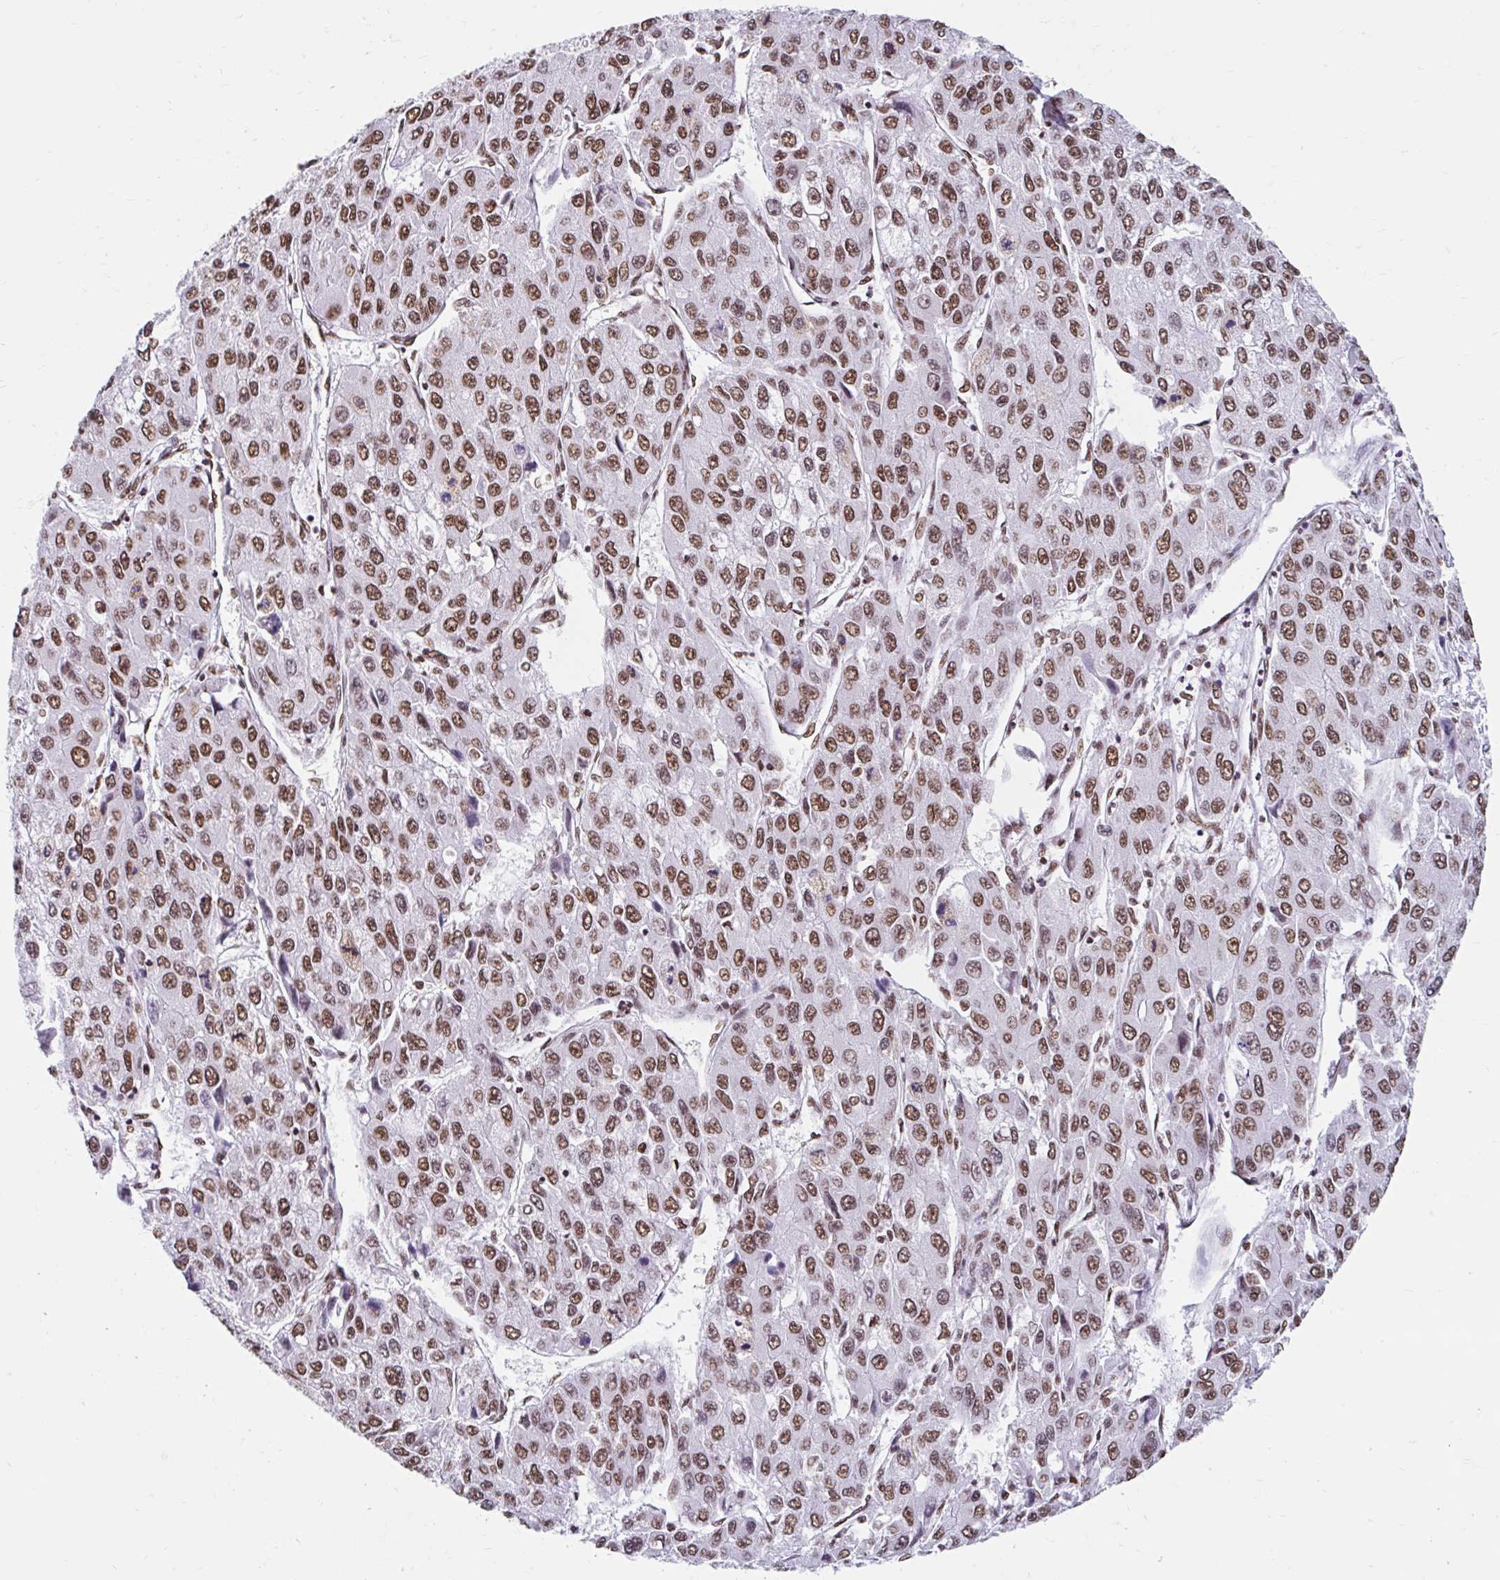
{"staining": {"intensity": "moderate", "quantity": ">75%", "location": "nuclear"}, "tissue": "liver cancer", "cell_type": "Tumor cells", "image_type": "cancer", "snomed": [{"axis": "morphology", "description": "Carcinoma, Hepatocellular, NOS"}, {"axis": "topography", "description": "Liver"}], "caption": "A high-resolution histopathology image shows IHC staining of liver cancer (hepatocellular carcinoma), which reveals moderate nuclear positivity in about >75% of tumor cells.", "gene": "KHDRBS1", "patient": {"sex": "female", "age": 66}}